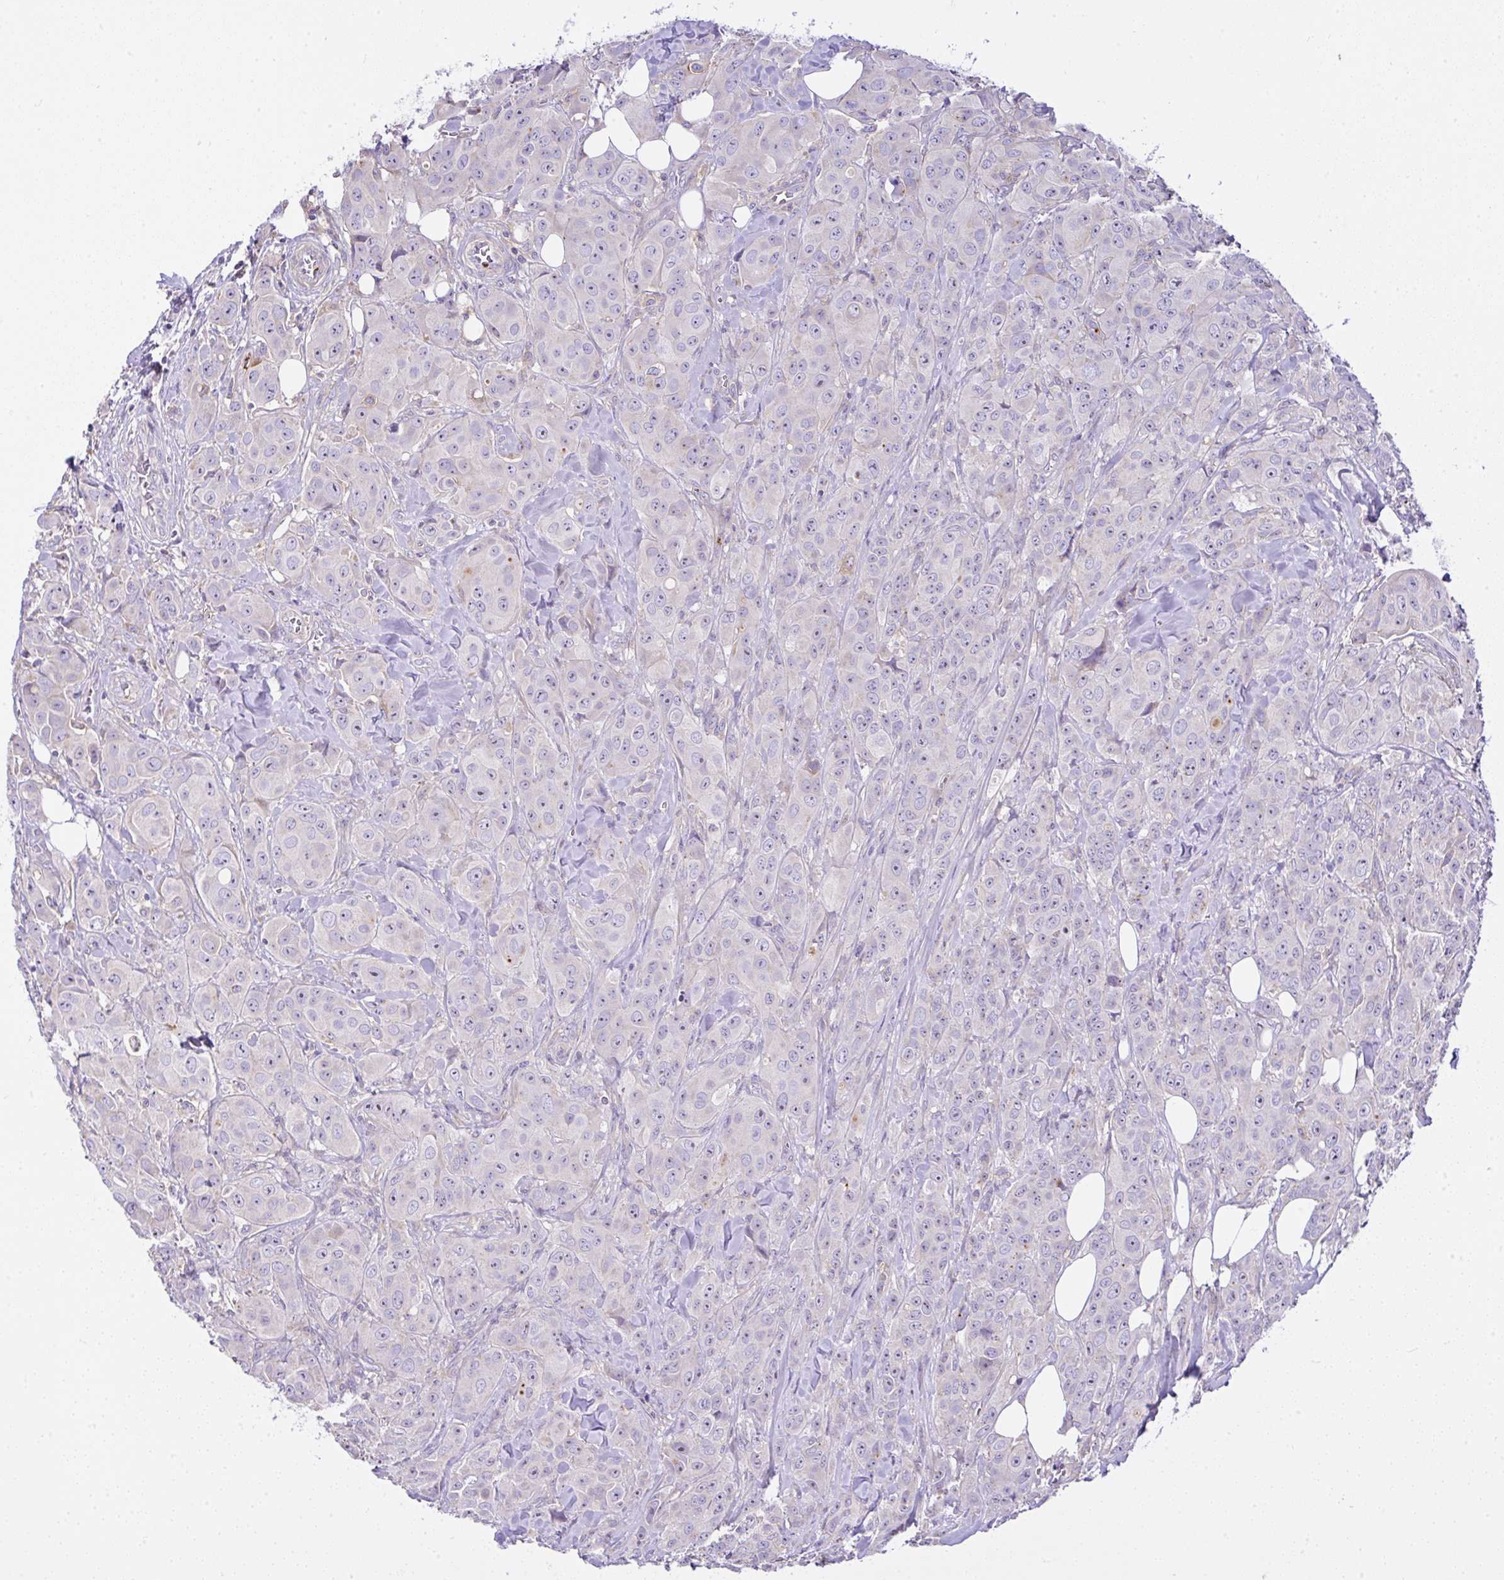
{"staining": {"intensity": "negative", "quantity": "none", "location": "none"}, "tissue": "breast cancer", "cell_type": "Tumor cells", "image_type": "cancer", "snomed": [{"axis": "morphology", "description": "Normal tissue, NOS"}, {"axis": "morphology", "description": "Duct carcinoma"}, {"axis": "topography", "description": "Breast"}], "caption": "Tumor cells show no significant protein staining in breast cancer (invasive ductal carcinoma).", "gene": "CCDC142", "patient": {"sex": "female", "age": 43}}